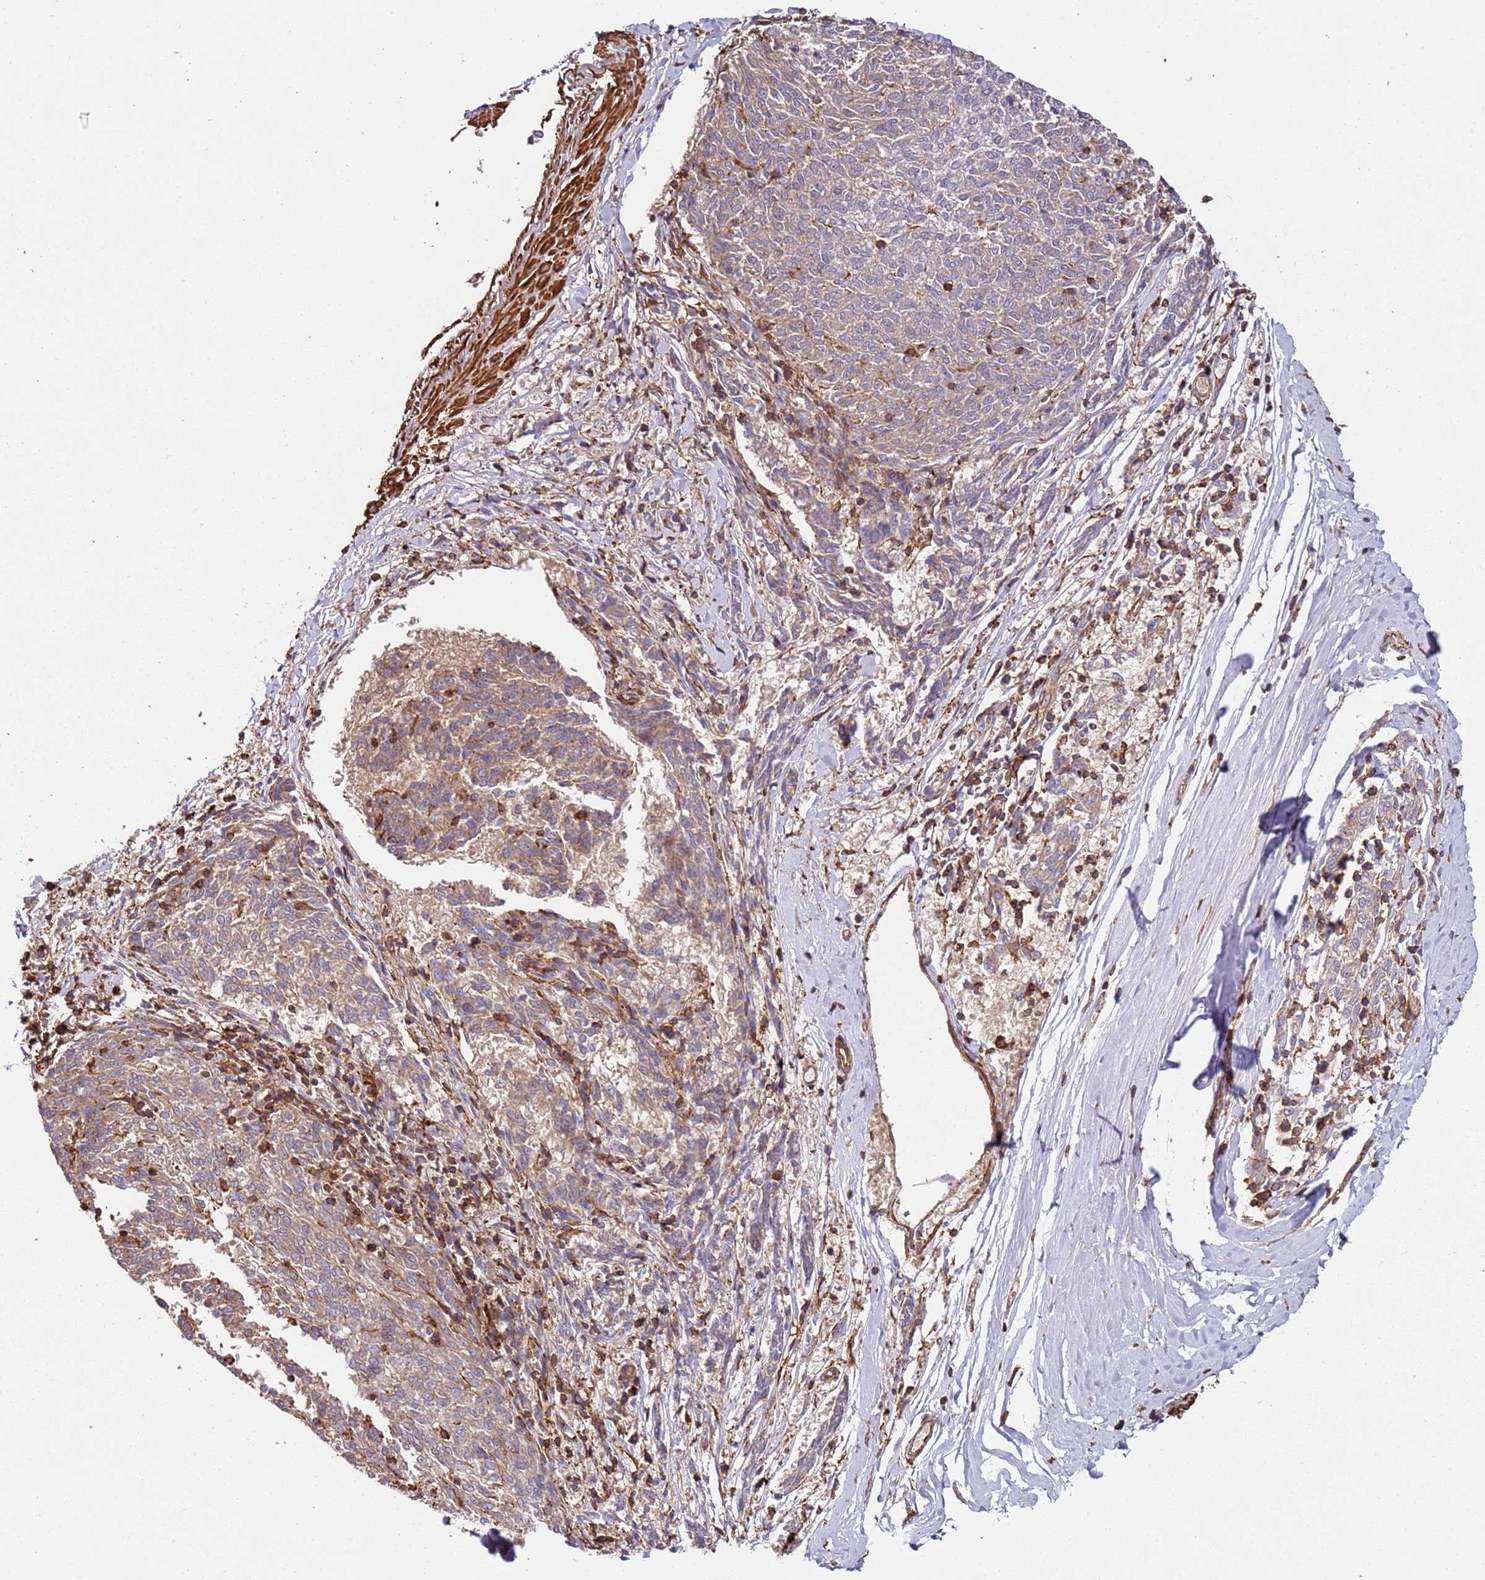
{"staining": {"intensity": "weak", "quantity": "25%-75%", "location": "cytoplasmic/membranous"}, "tissue": "melanoma", "cell_type": "Tumor cells", "image_type": "cancer", "snomed": [{"axis": "morphology", "description": "Malignant melanoma, NOS"}, {"axis": "topography", "description": "Skin"}], "caption": "Tumor cells display low levels of weak cytoplasmic/membranous expression in about 25%-75% of cells in malignant melanoma.", "gene": "CYP2U1", "patient": {"sex": "female", "age": 72}}